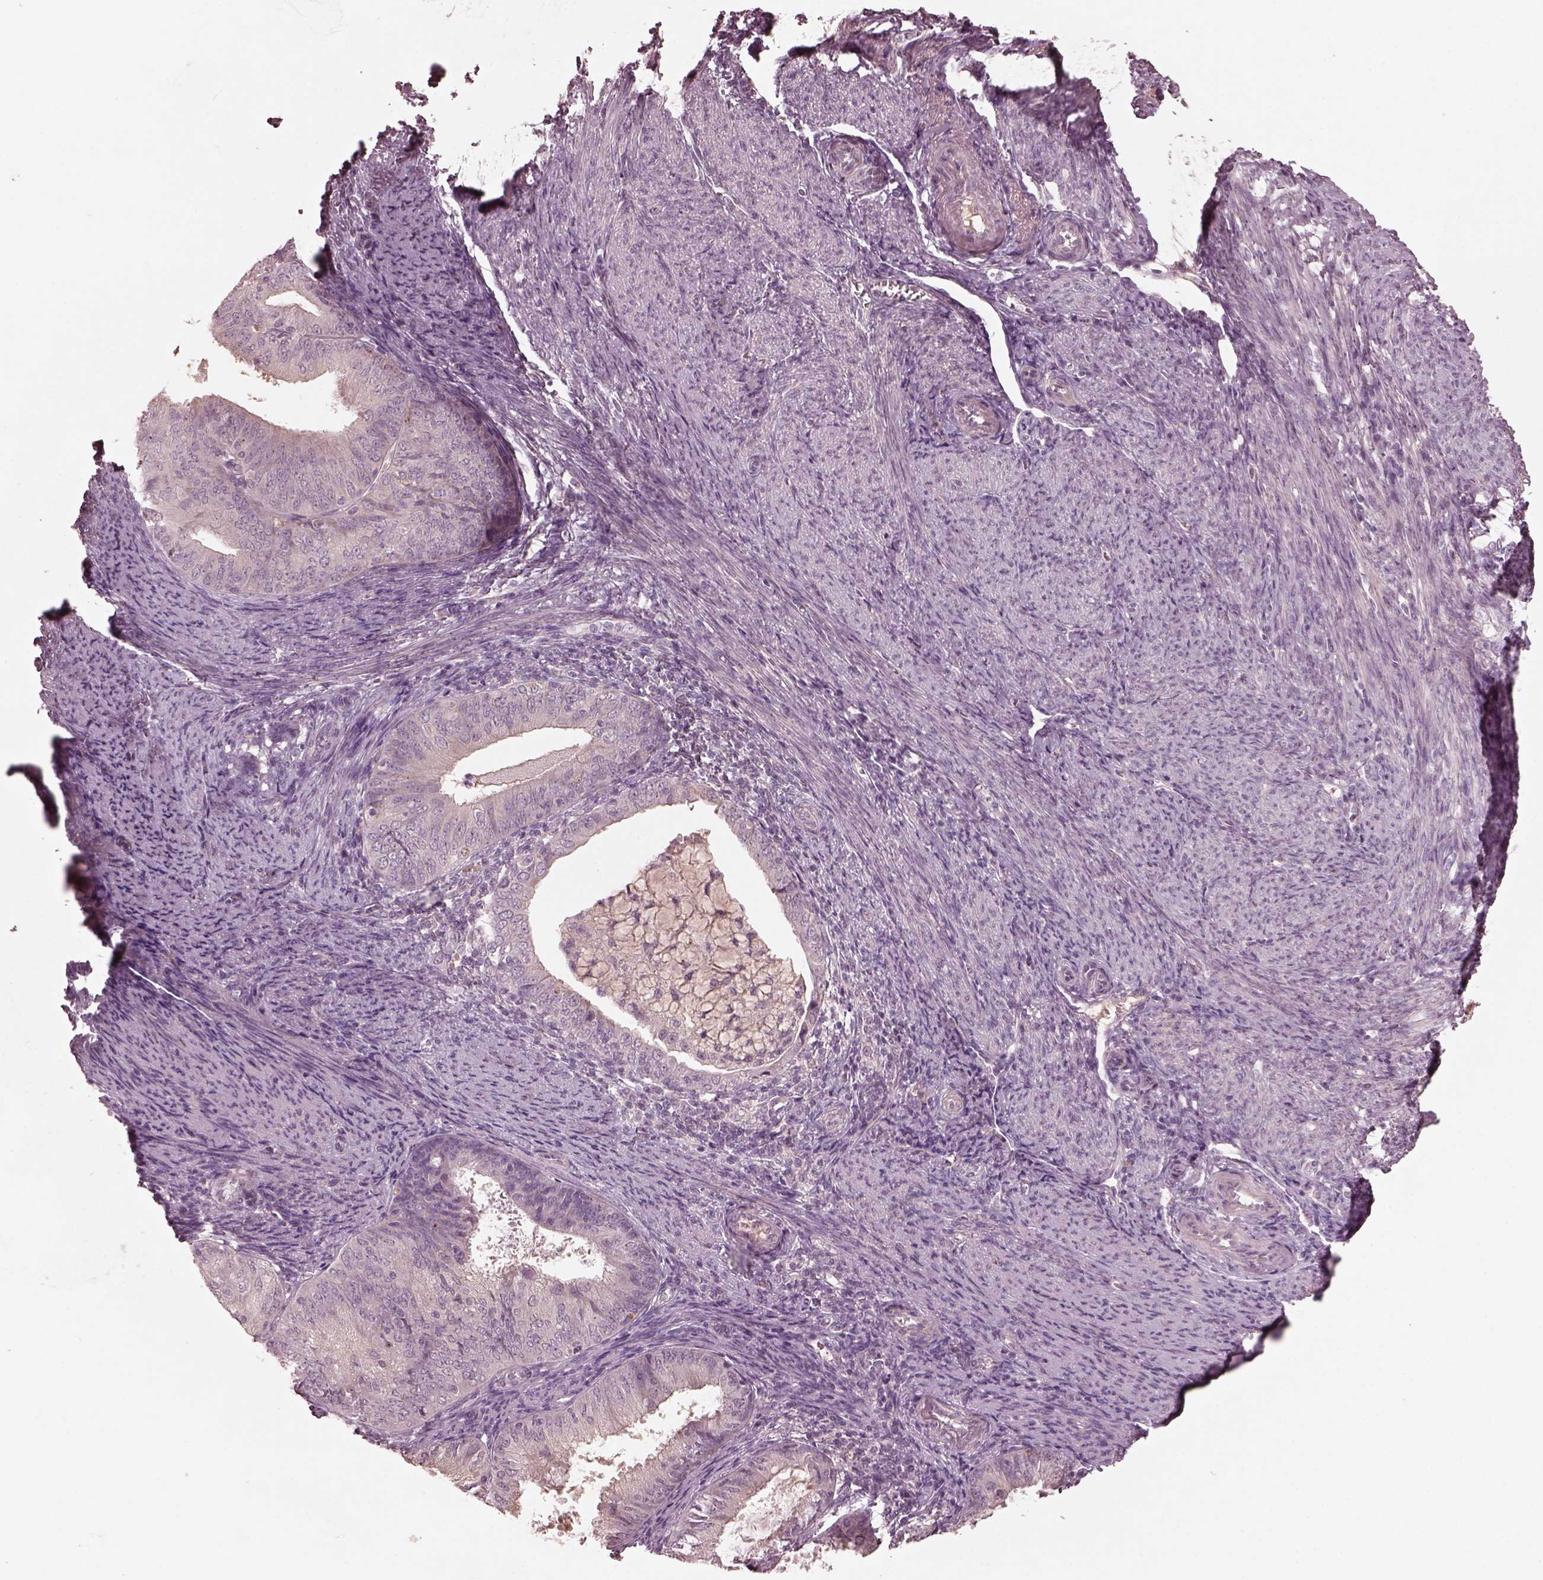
{"staining": {"intensity": "negative", "quantity": "none", "location": "none"}, "tissue": "endometrial cancer", "cell_type": "Tumor cells", "image_type": "cancer", "snomed": [{"axis": "morphology", "description": "Adenocarcinoma, NOS"}, {"axis": "topography", "description": "Endometrium"}], "caption": "A high-resolution histopathology image shows IHC staining of endometrial adenocarcinoma, which reveals no significant staining in tumor cells. (DAB (3,3'-diaminobenzidine) immunohistochemistry visualized using brightfield microscopy, high magnification).", "gene": "VWA5B1", "patient": {"sex": "female", "age": 57}}